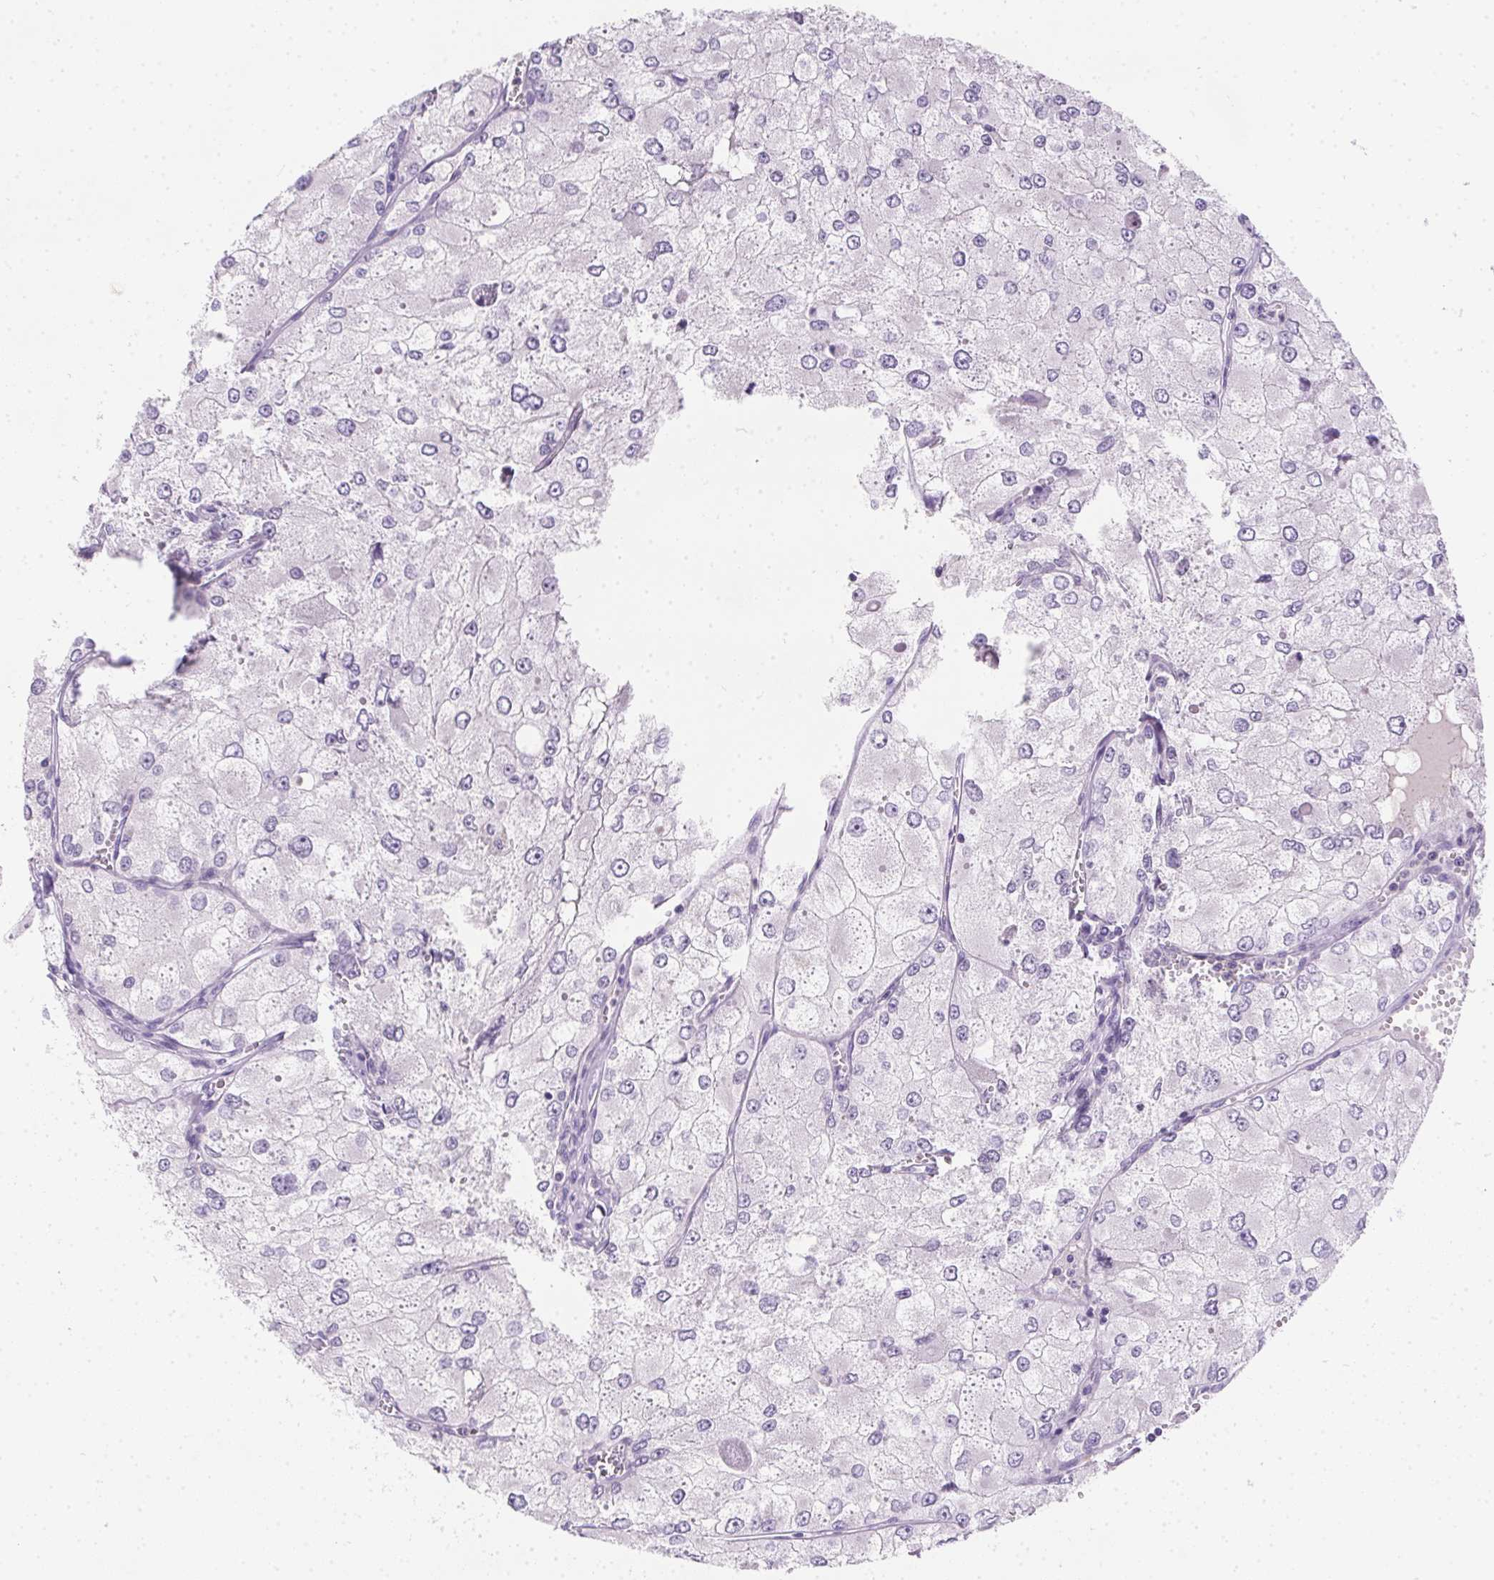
{"staining": {"intensity": "negative", "quantity": "none", "location": "none"}, "tissue": "renal cancer", "cell_type": "Tumor cells", "image_type": "cancer", "snomed": [{"axis": "morphology", "description": "Adenocarcinoma, NOS"}, {"axis": "topography", "description": "Kidney"}], "caption": "Renal cancer stained for a protein using immunohistochemistry demonstrates no expression tumor cells.", "gene": "SSTR4", "patient": {"sex": "female", "age": 70}}